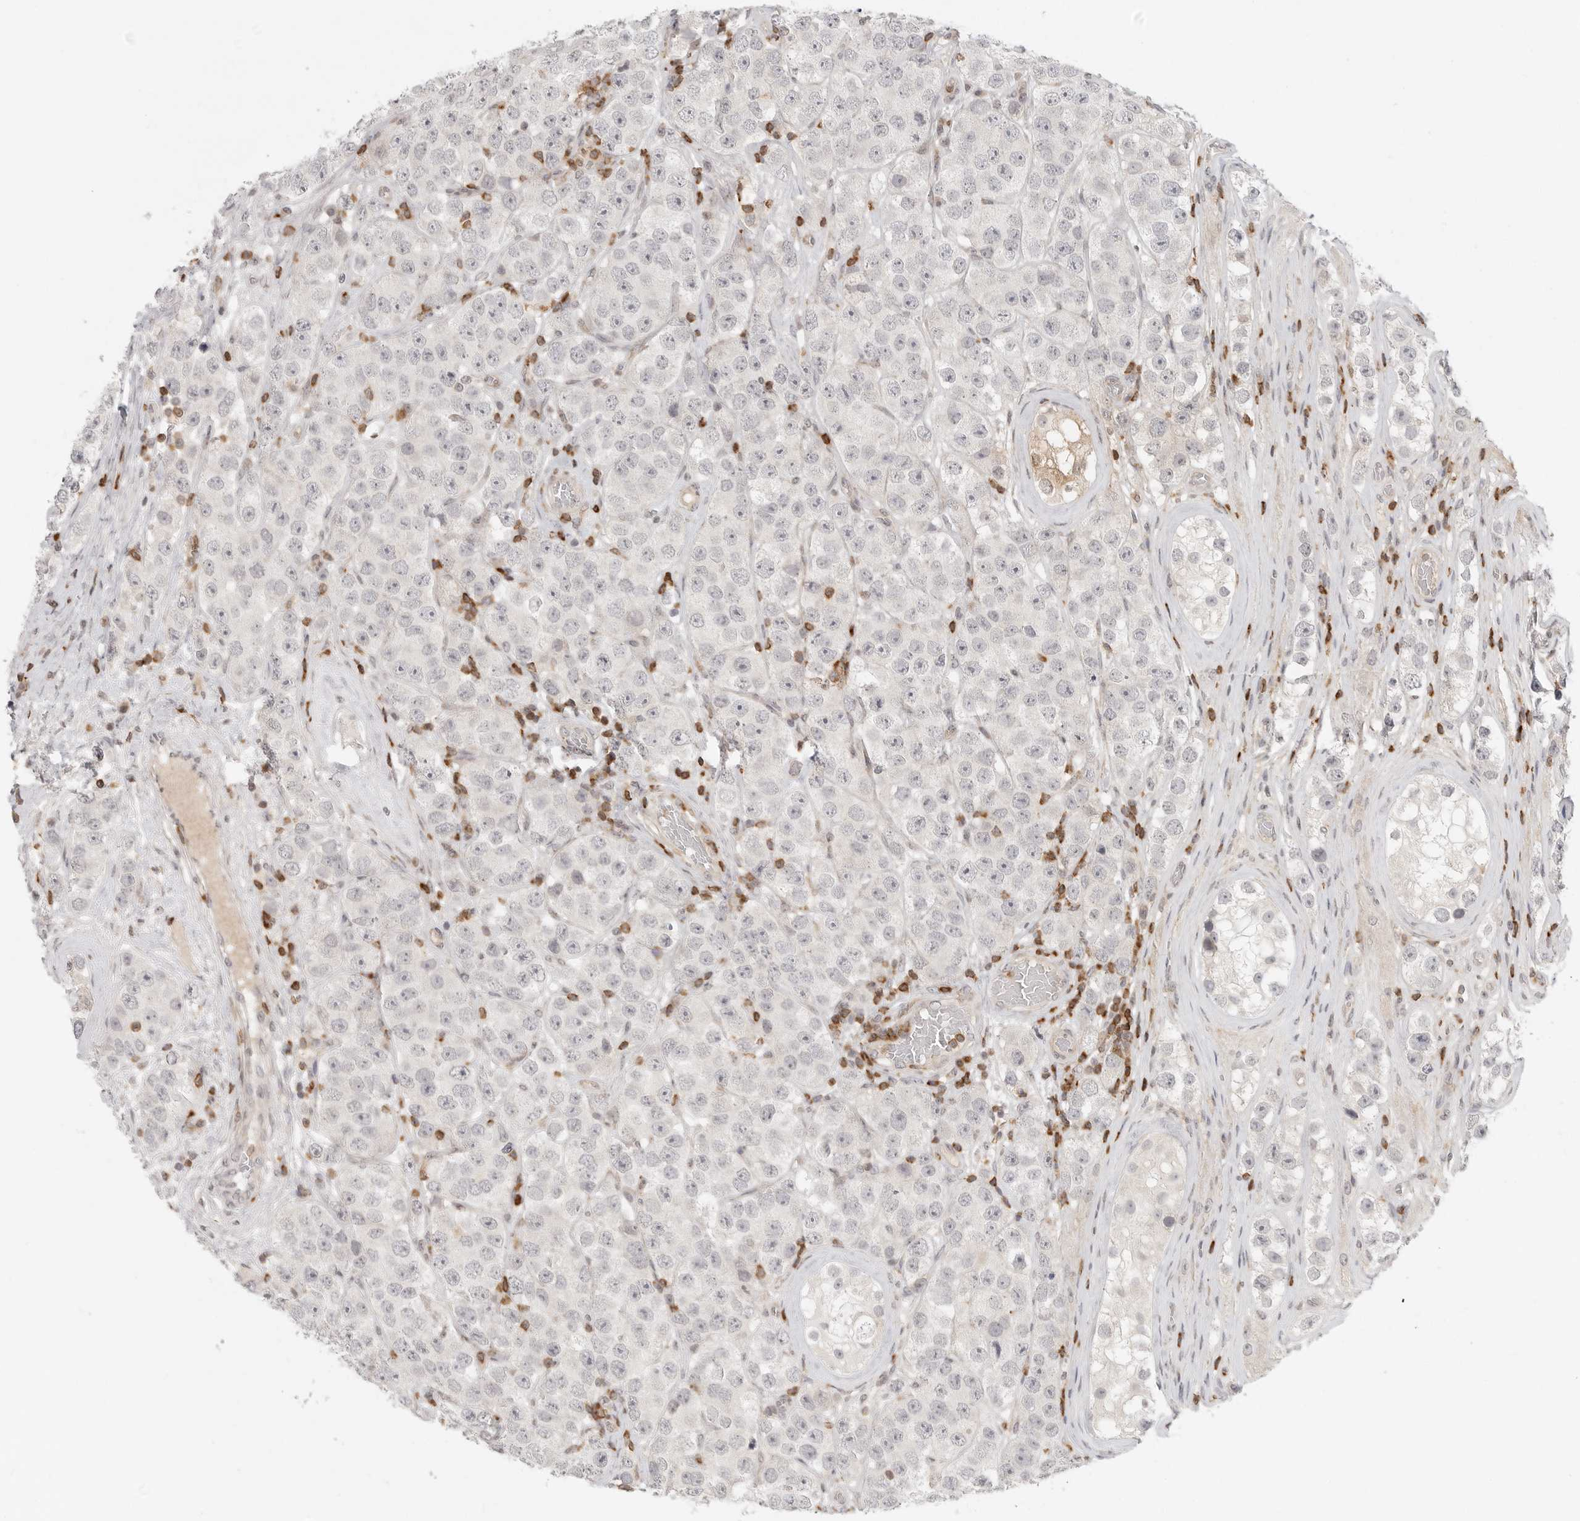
{"staining": {"intensity": "negative", "quantity": "none", "location": "none"}, "tissue": "testis cancer", "cell_type": "Tumor cells", "image_type": "cancer", "snomed": [{"axis": "morphology", "description": "Seminoma, NOS"}, {"axis": "topography", "description": "Testis"}], "caption": "Immunohistochemistry histopathology image of testis seminoma stained for a protein (brown), which exhibits no expression in tumor cells.", "gene": "SH3KBP1", "patient": {"sex": "male", "age": 28}}